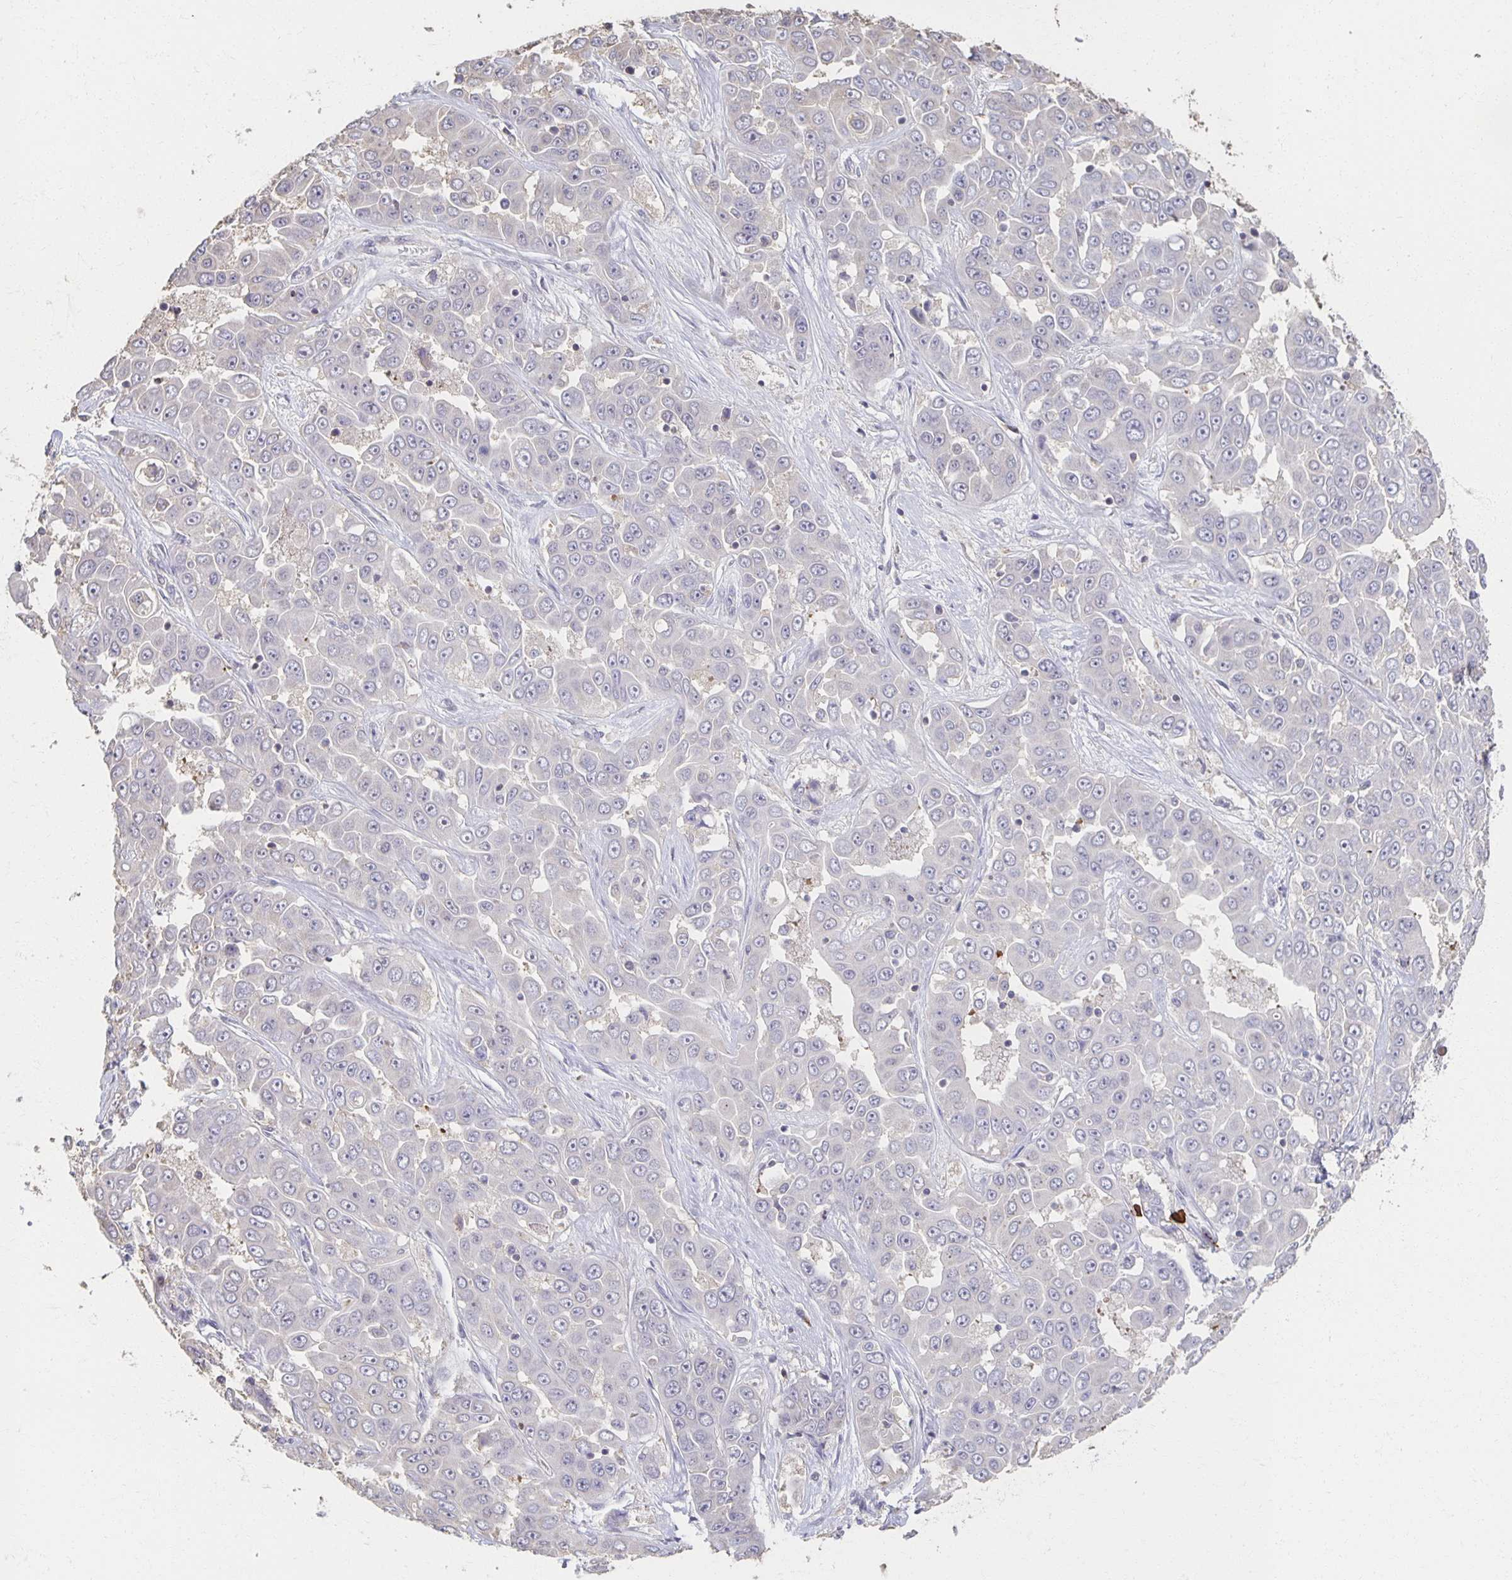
{"staining": {"intensity": "negative", "quantity": "none", "location": "none"}, "tissue": "liver cancer", "cell_type": "Tumor cells", "image_type": "cancer", "snomed": [{"axis": "morphology", "description": "Cholangiocarcinoma"}, {"axis": "topography", "description": "Liver"}], "caption": "DAB (3,3'-diaminobenzidine) immunohistochemical staining of liver cancer reveals no significant positivity in tumor cells. The staining is performed using DAB brown chromogen with nuclei counter-stained in using hematoxylin.", "gene": "ZNF692", "patient": {"sex": "female", "age": 52}}